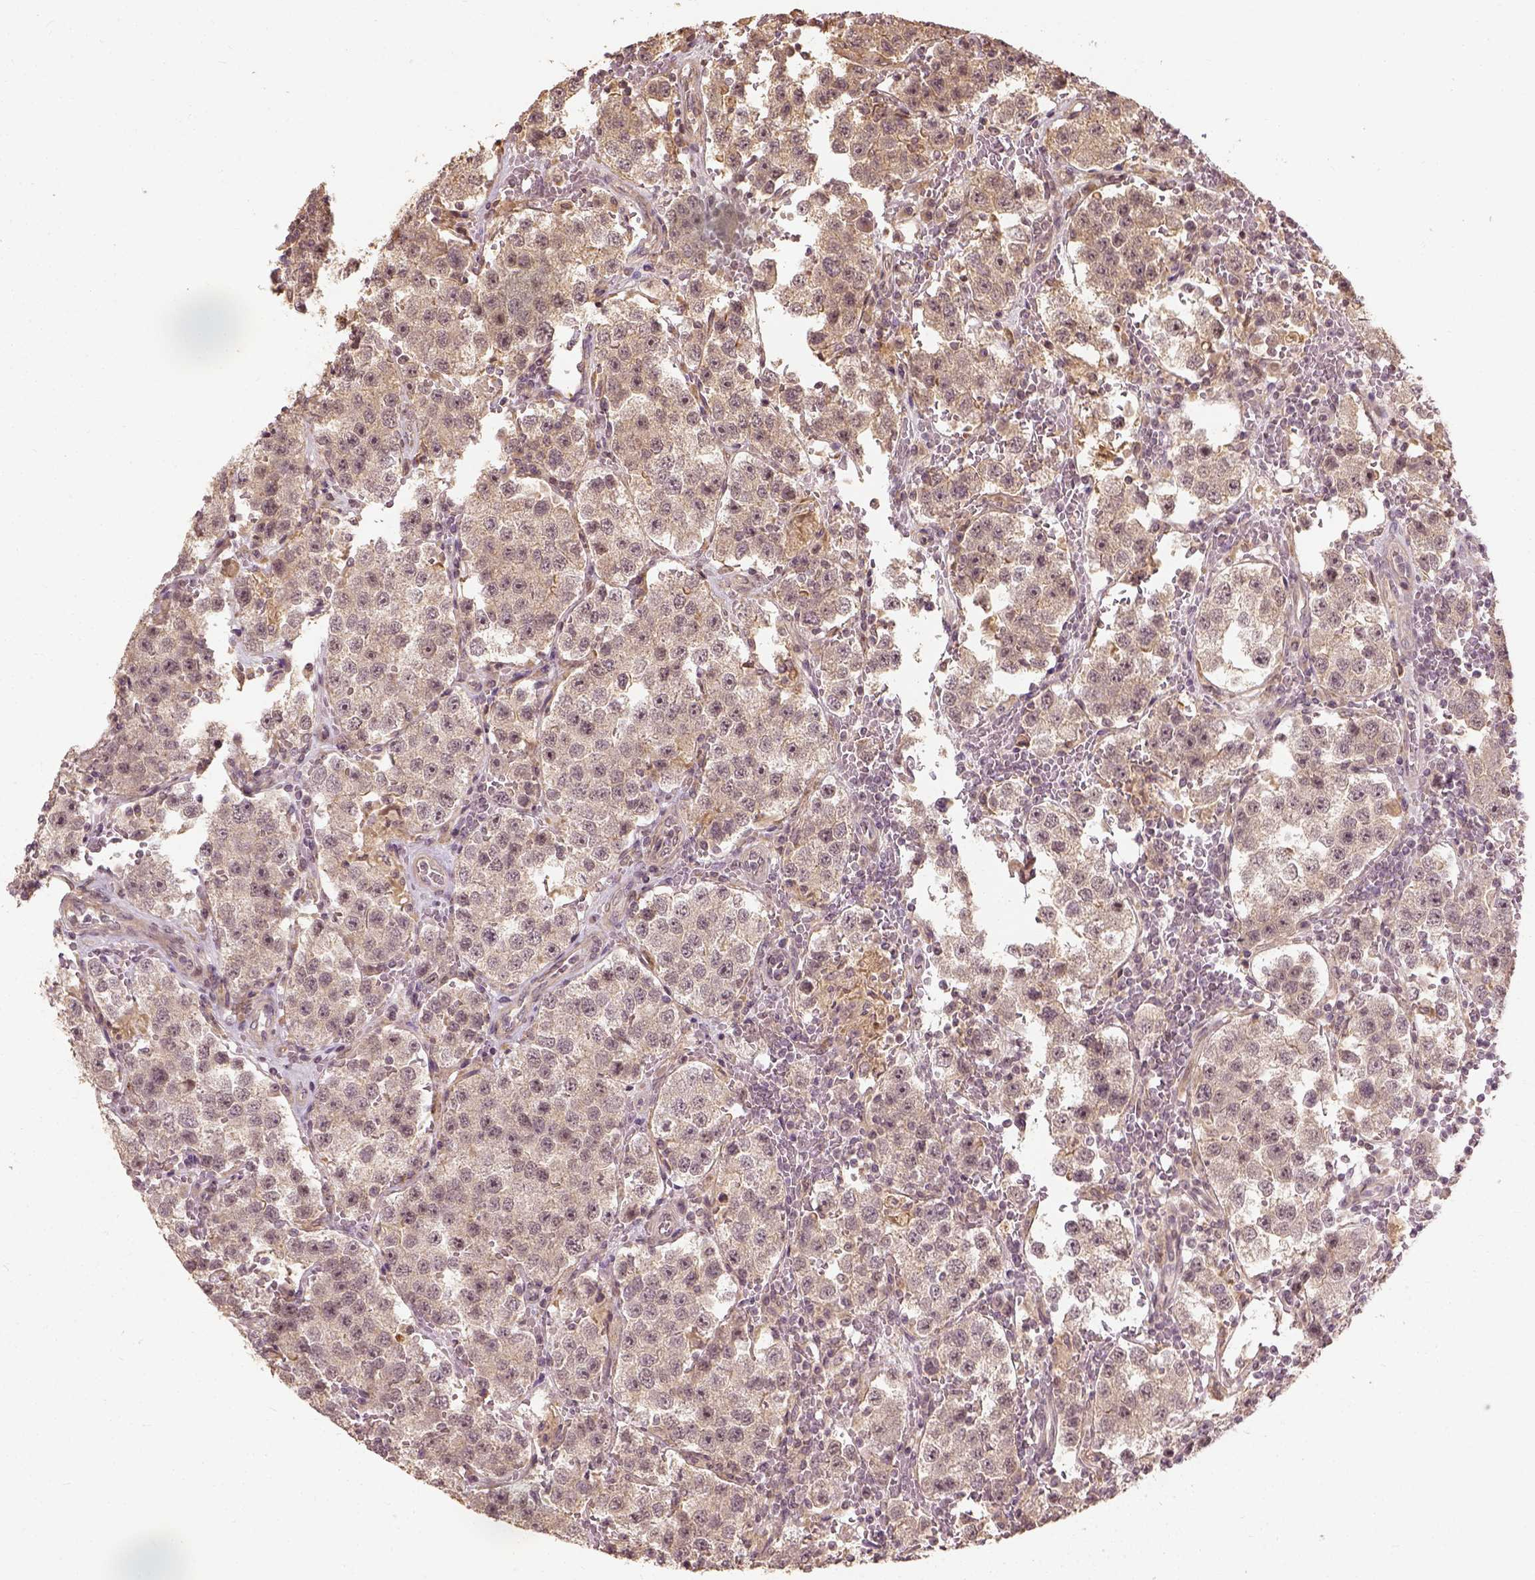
{"staining": {"intensity": "weak", "quantity": "25%-75%", "location": "cytoplasmic/membranous,nuclear"}, "tissue": "testis cancer", "cell_type": "Tumor cells", "image_type": "cancer", "snomed": [{"axis": "morphology", "description": "Seminoma, NOS"}, {"axis": "topography", "description": "Testis"}], "caption": "Protein analysis of testis cancer (seminoma) tissue displays weak cytoplasmic/membranous and nuclear expression in about 25%-75% of tumor cells.", "gene": "VEGFA", "patient": {"sex": "male", "age": 37}}